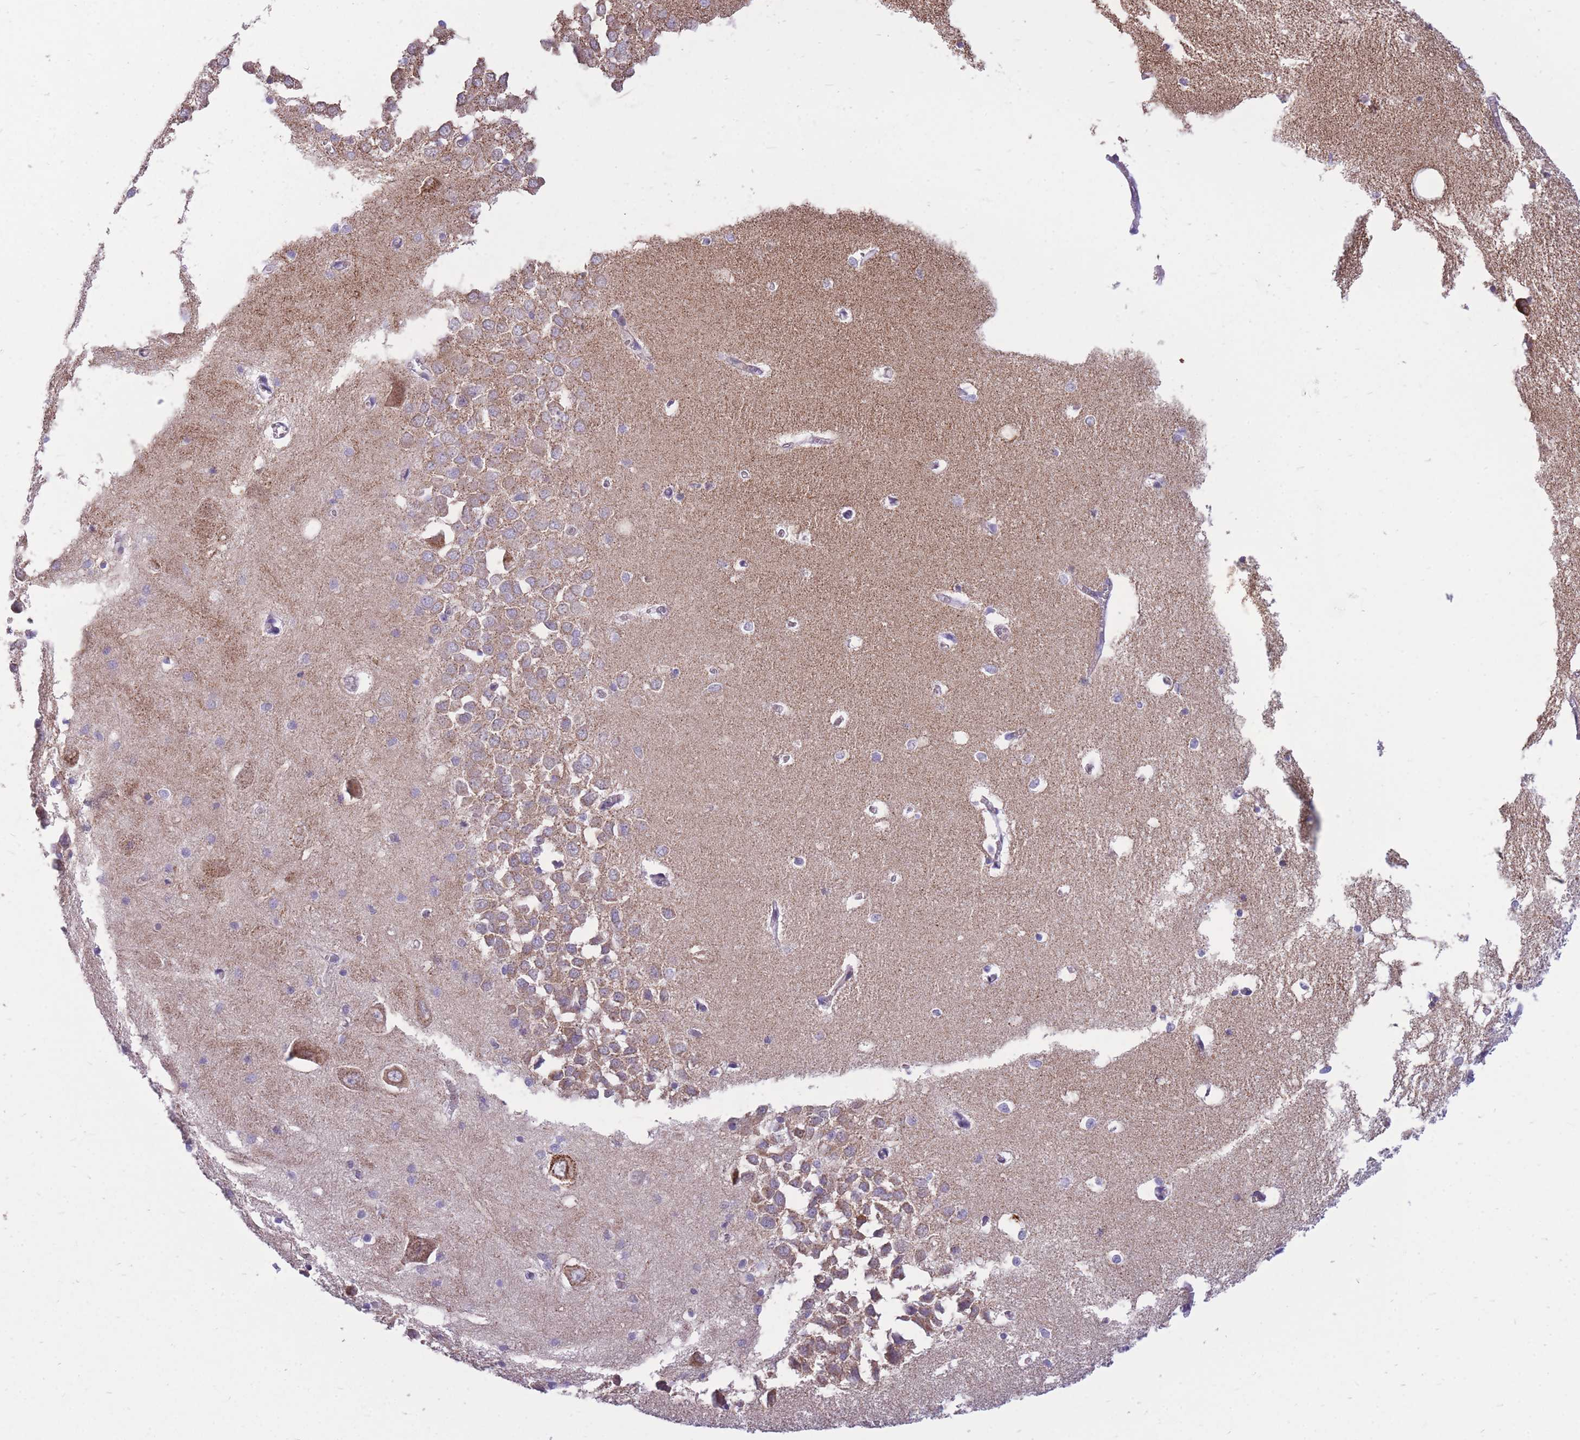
{"staining": {"intensity": "weak", "quantity": "<25%", "location": "cytoplasmic/membranous"}, "tissue": "hippocampus", "cell_type": "Glial cells", "image_type": "normal", "snomed": [{"axis": "morphology", "description": "Normal tissue, NOS"}, {"axis": "topography", "description": "Hippocampus"}], "caption": "This is an immunohistochemistry micrograph of benign hippocampus. There is no staining in glial cells.", "gene": "PCSK1", "patient": {"sex": "male", "age": 70}}